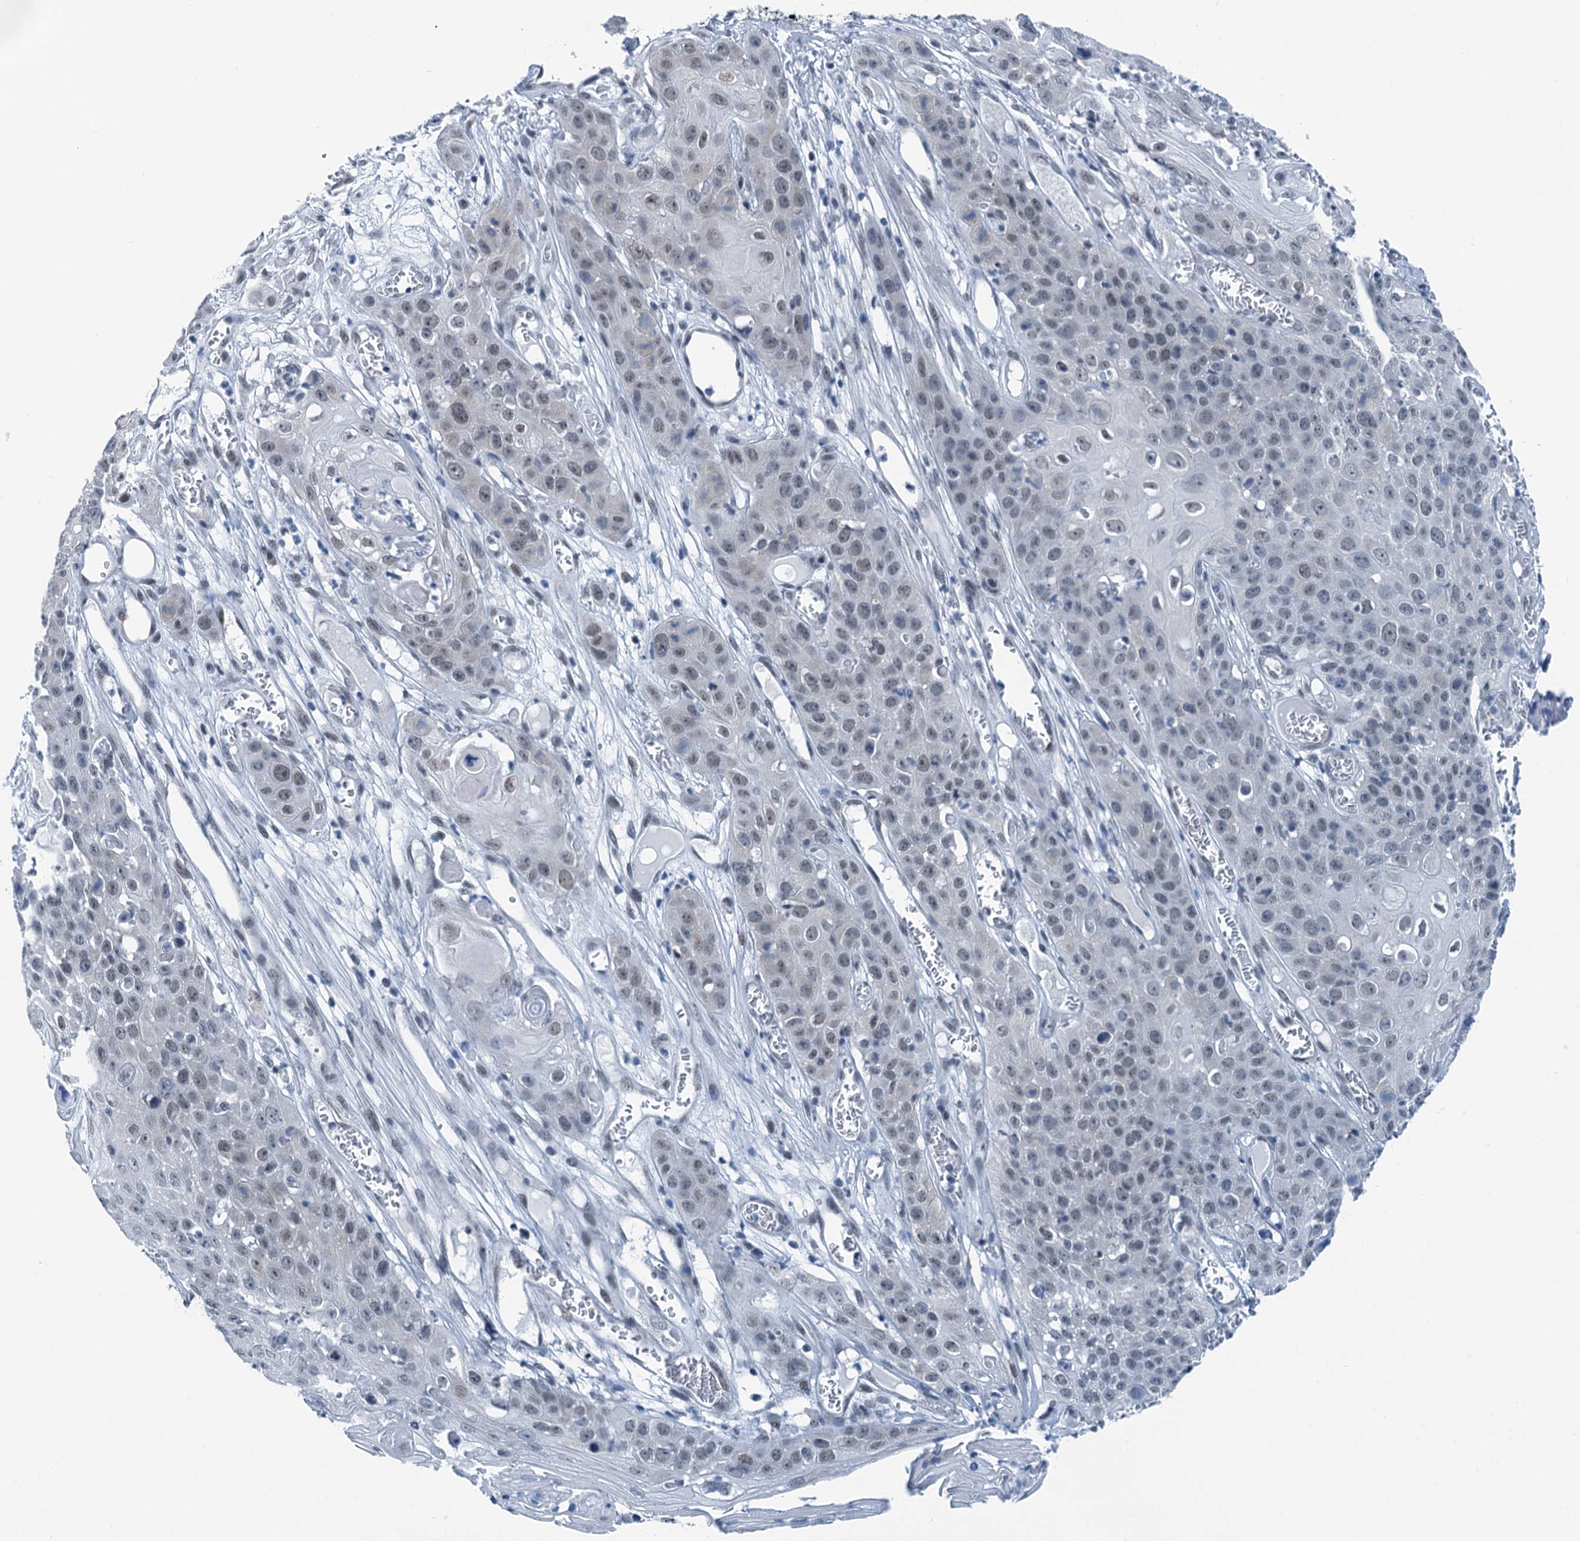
{"staining": {"intensity": "negative", "quantity": "none", "location": "none"}, "tissue": "skin cancer", "cell_type": "Tumor cells", "image_type": "cancer", "snomed": [{"axis": "morphology", "description": "Squamous cell carcinoma, NOS"}, {"axis": "topography", "description": "Skin"}], "caption": "Protein analysis of skin cancer exhibits no significant positivity in tumor cells. (Stains: DAB immunohistochemistry (IHC) with hematoxylin counter stain, Microscopy: brightfield microscopy at high magnification).", "gene": "TRPT1", "patient": {"sex": "male", "age": 55}}